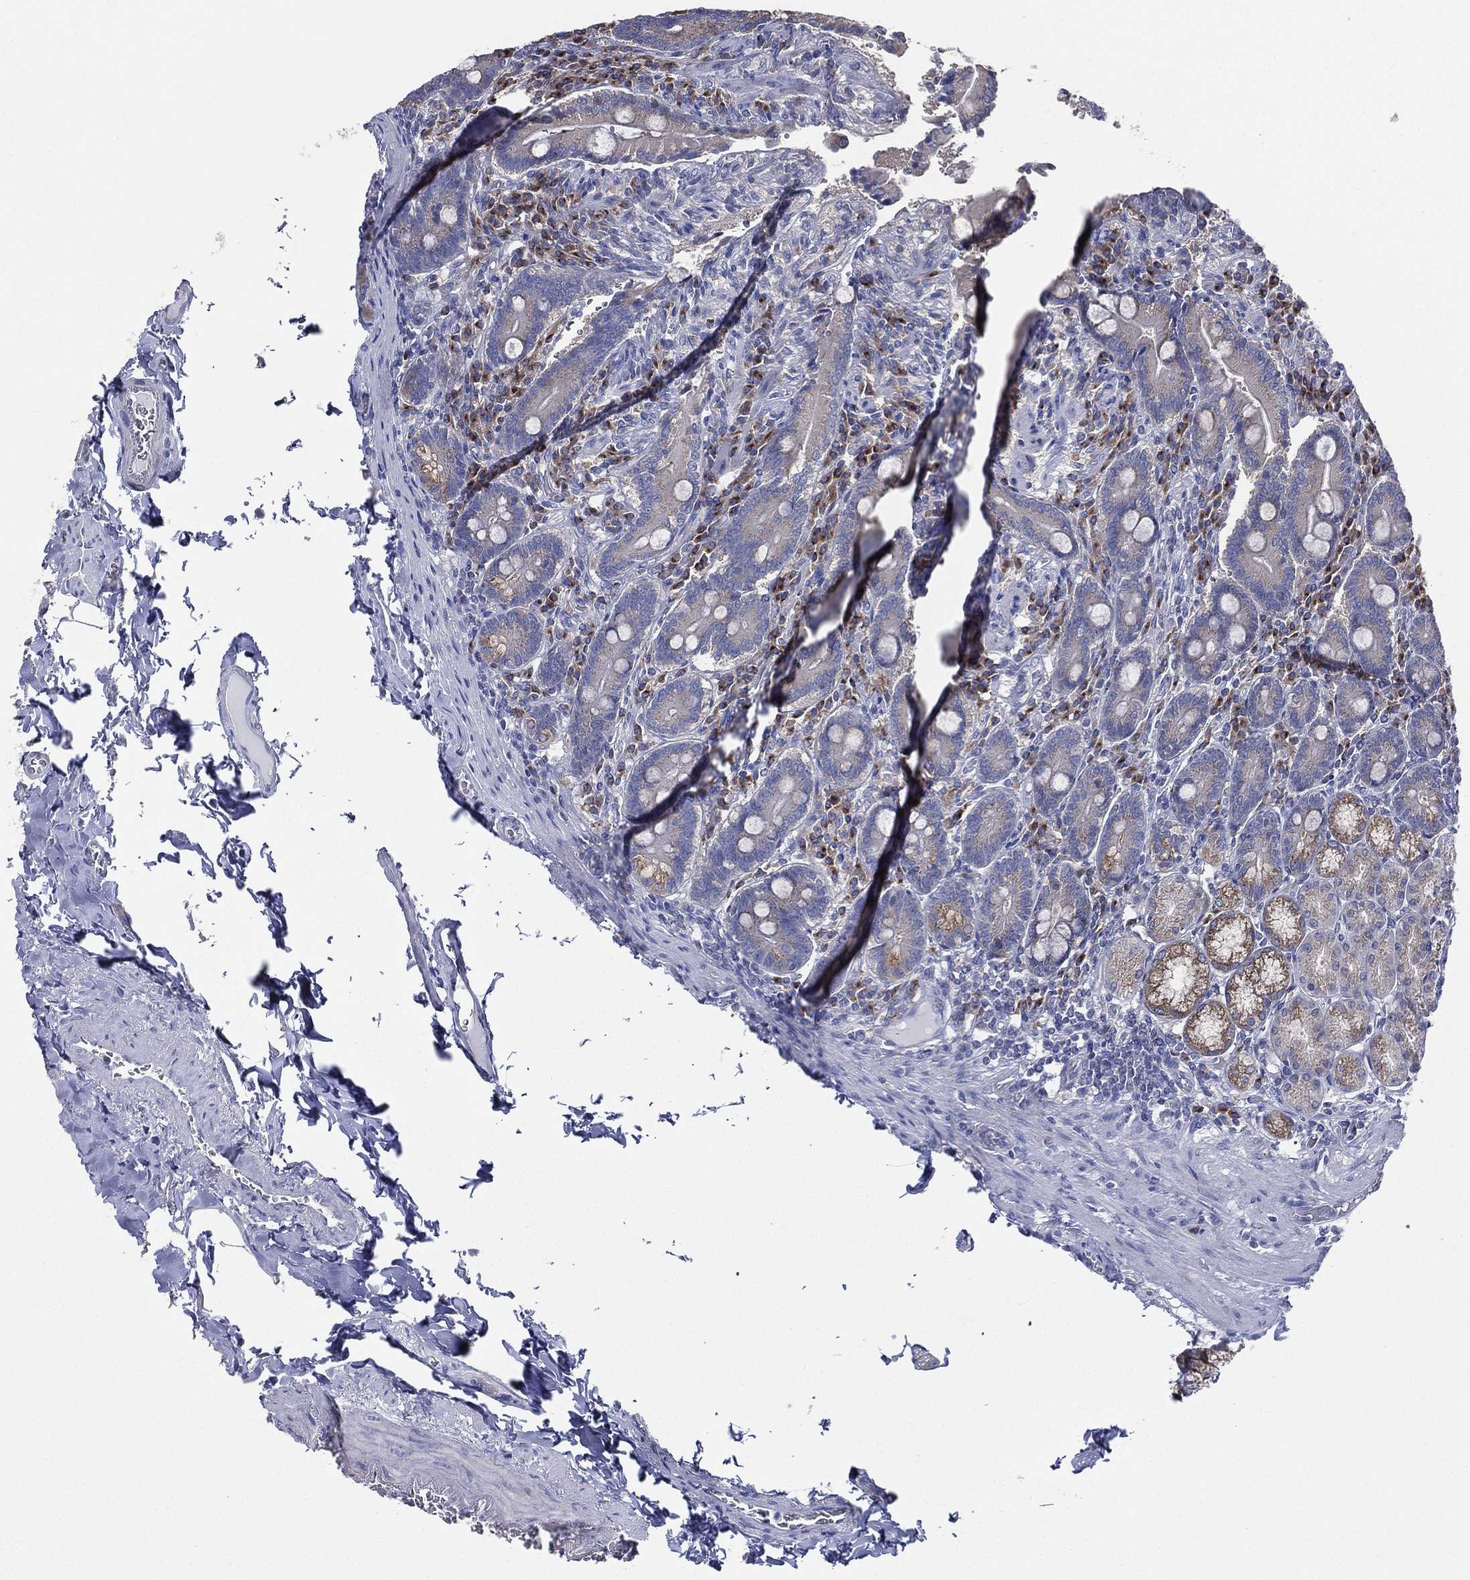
{"staining": {"intensity": "moderate", "quantity": "<25%", "location": "cytoplasmic/membranous"}, "tissue": "duodenum", "cell_type": "Glandular cells", "image_type": "normal", "snomed": [{"axis": "morphology", "description": "Normal tissue, NOS"}, {"axis": "topography", "description": "Duodenum"}], "caption": "A photomicrograph of human duodenum stained for a protein displays moderate cytoplasmic/membranous brown staining in glandular cells. The protein of interest is stained brown, and the nuclei are stained in blue (DAB IHC with brightfield microscopy, high magnification).", "gene": "ATP8A2", "patient": {"sex": "female", "age": 62}}